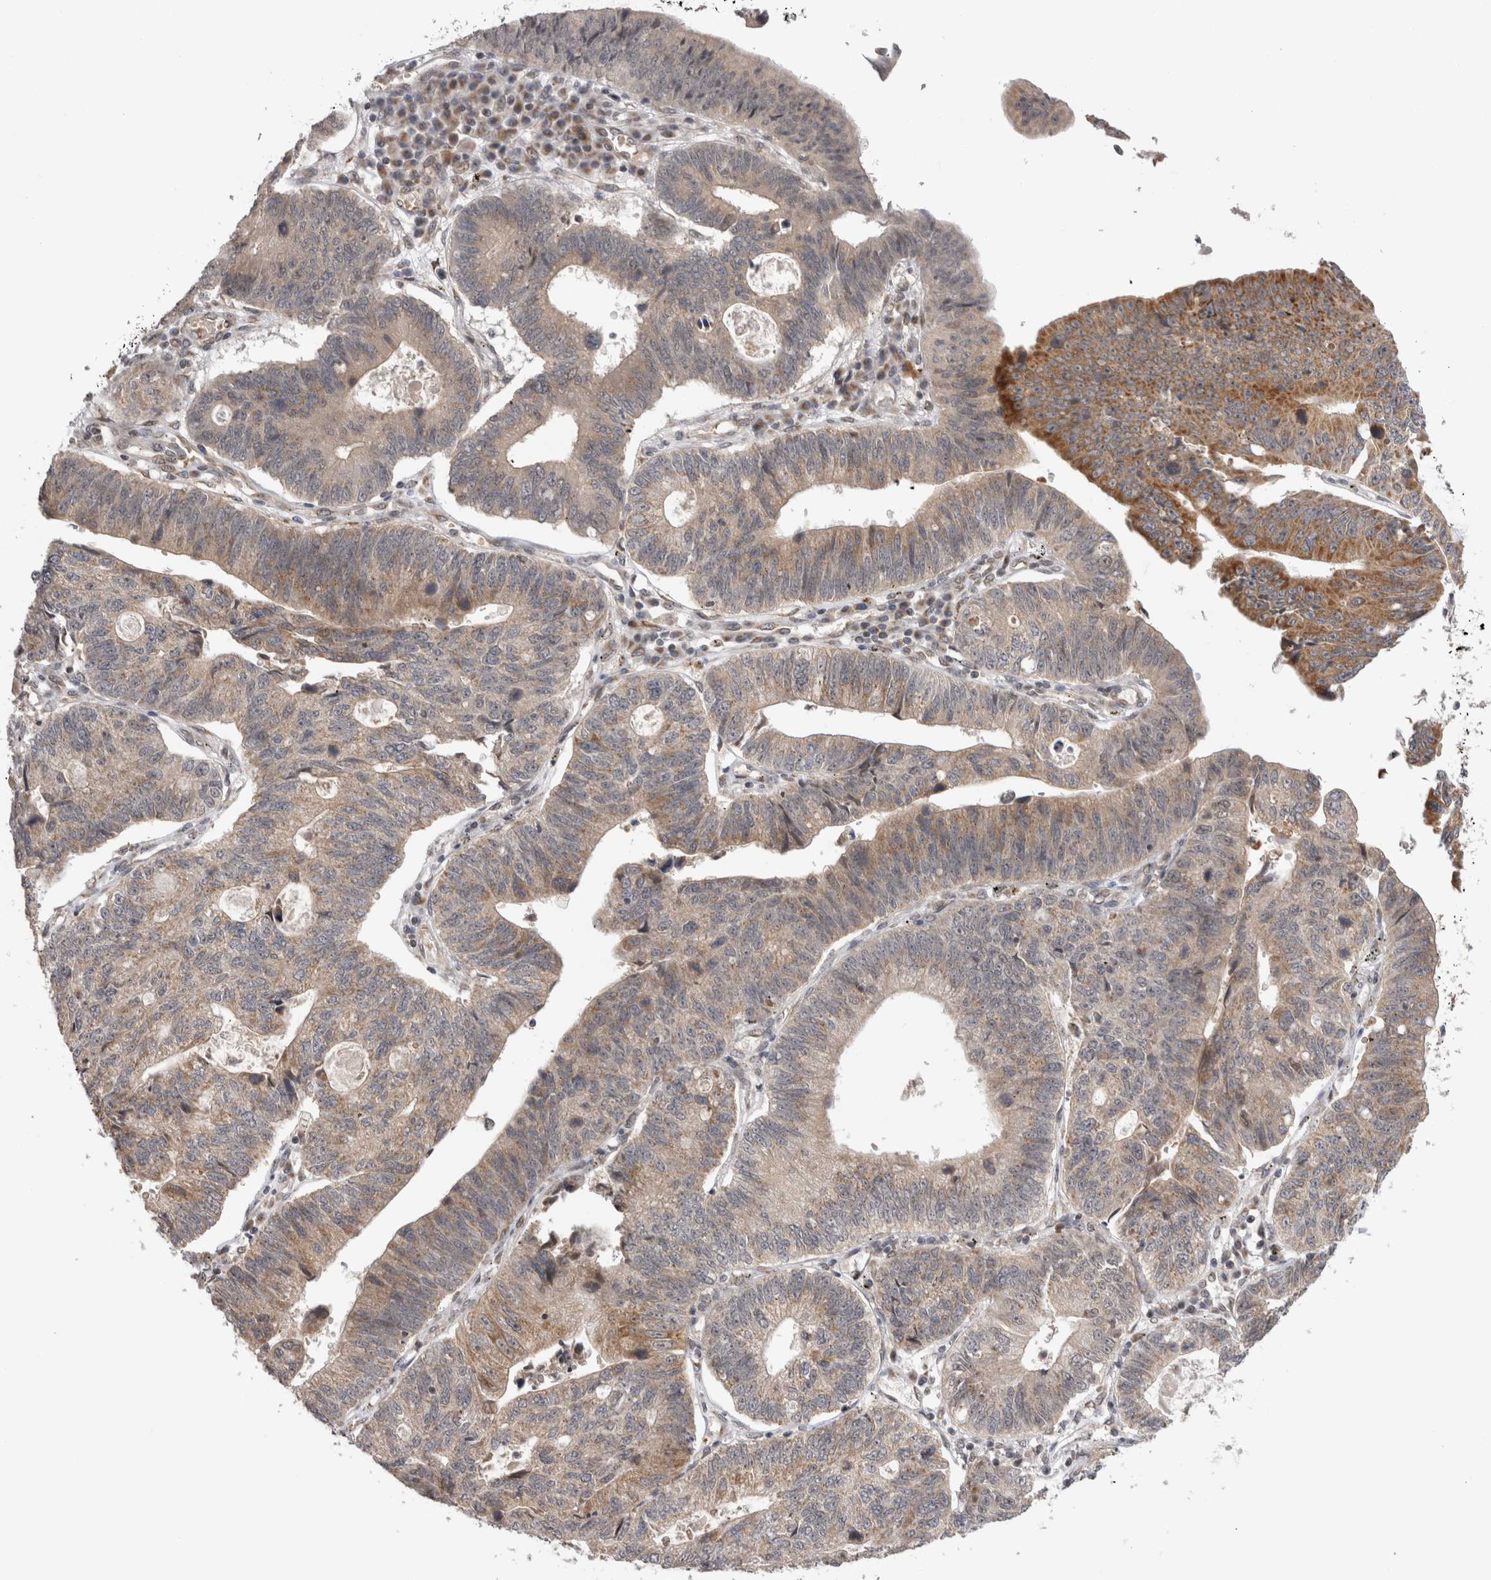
{"staining": {"intensity": "moderate", "quantity": ">75%", "location": "cytoplasmic/membranous,nuclear"}, "tissue": "stomach cancer", "cell_type": "Tumor cells", "image_type": "cancer", "snomed": [{"axis": "morphology", "description": "Adenocarcinoma, NOS"}, {"axis": "topography", "description": "Stomach"}], "caption": "Tumor cells reveal medium levels of moderate cytoplasmic/membranous and nuclear expression in approximately >75% of cells in adenocarcinoma (stomach). The staining was performed using DAB to visualize the protein expression in brown, while the nuclei were stained in blue with hematoxylin (Magnification: 20x).", "gene": "TMEM65", "patient": {"sex": "male", "age": 59}}